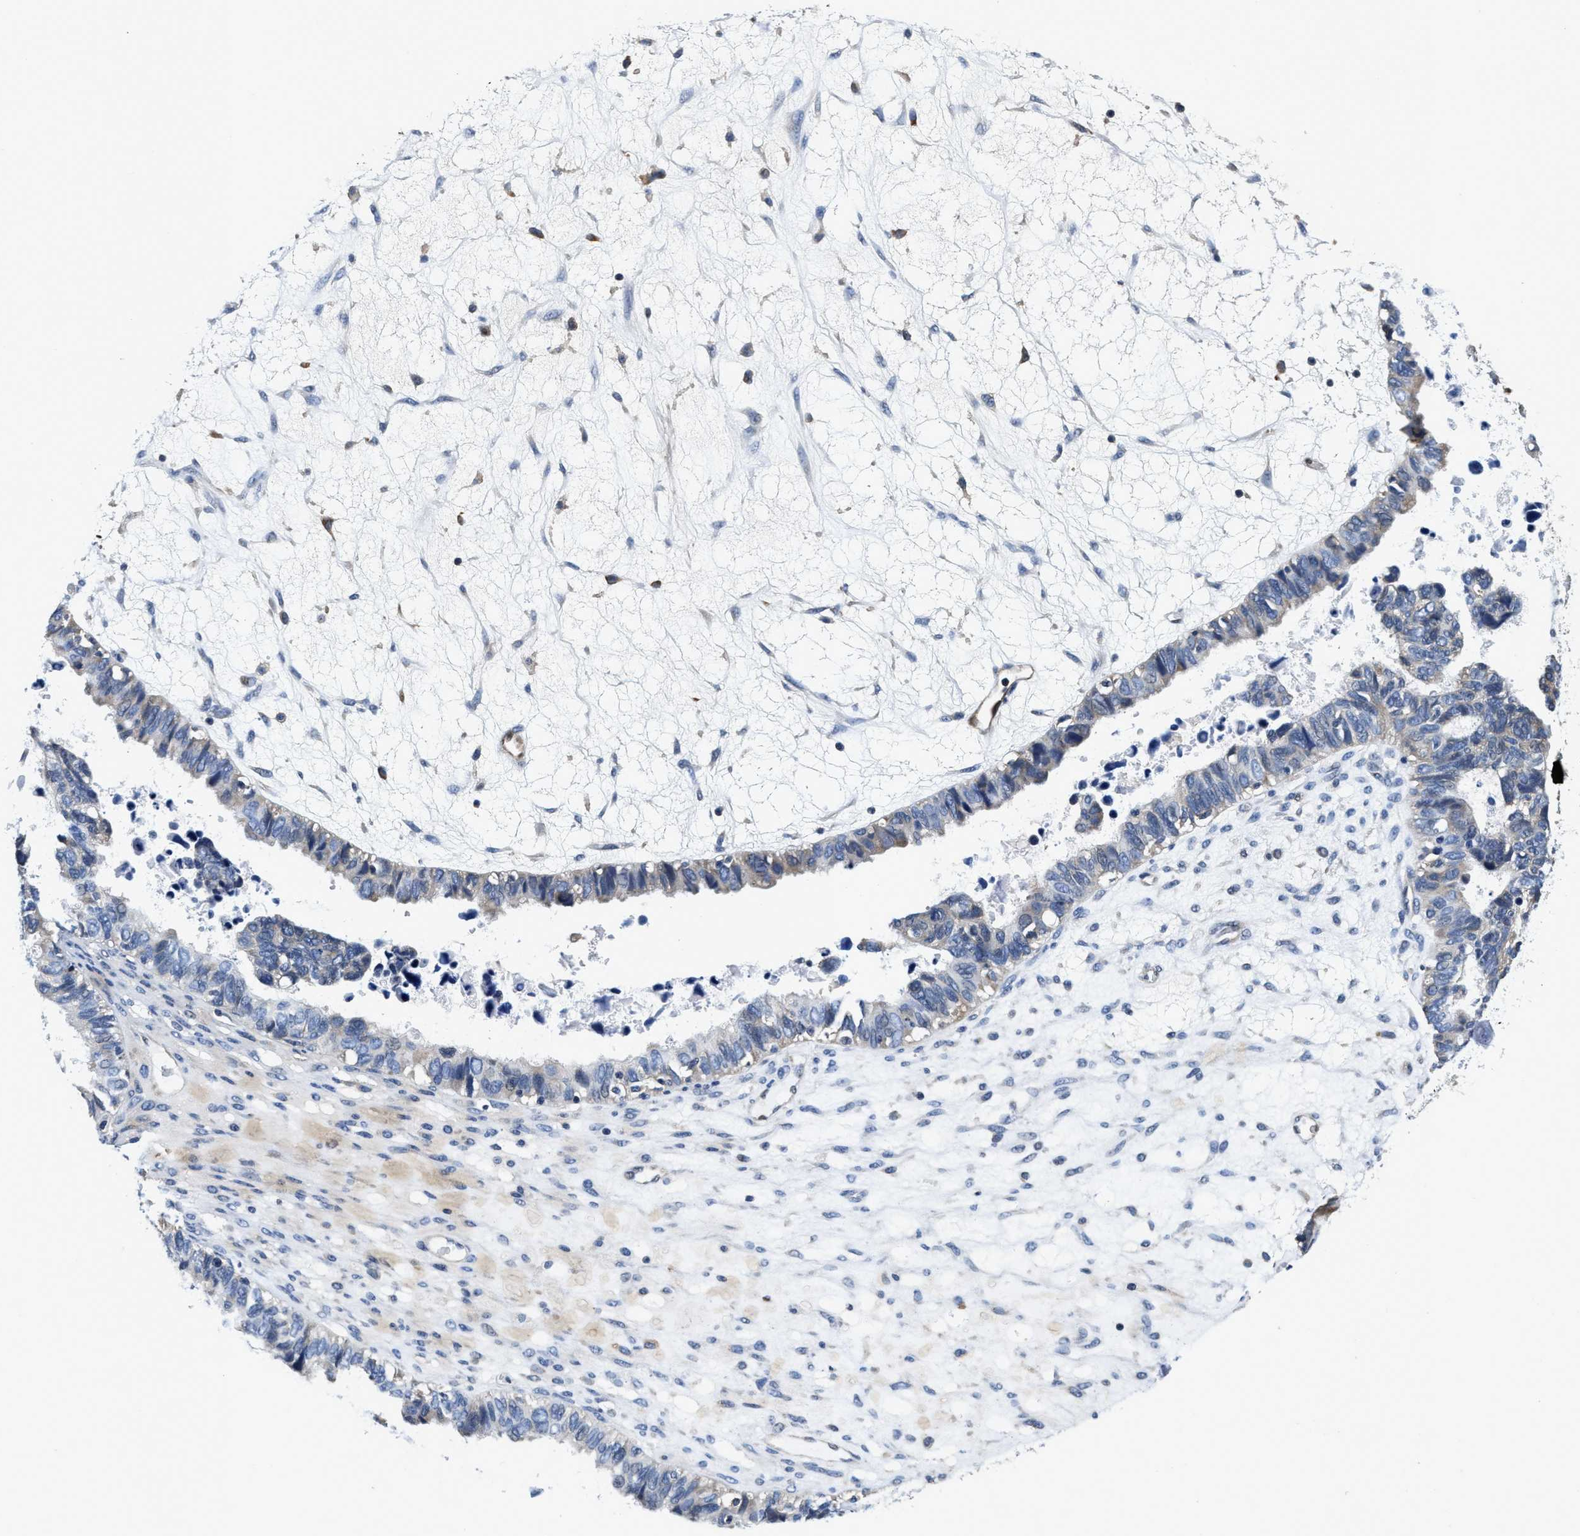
{"staining": {"intensity": "weak", "quantity": "<25%", "location": "cytoplasmic/membranous"}, "tissue": "ovarian cancer", "cell_type": "Tumor cells", "image_type": "cancer", "snomed": [{"axis": "morphology", "description": "Cystadenocarcinoma, serous, NOS"}, {"axis": "topography", "description": "Ovary"}], "caption": "A micrograph of human ovarian cancer (serous cystadenocarcinoma) is negative for staining in tumor cells. The staining was performed using DAB (3,3'-diaminobenzidine) to visualize the protein expression in brown, while the nuclei were stained in blue with hematoxylin (Magnification: 20x).", "gene": "ANKIB1", "patient": {"sex": "female", "age": 79}}